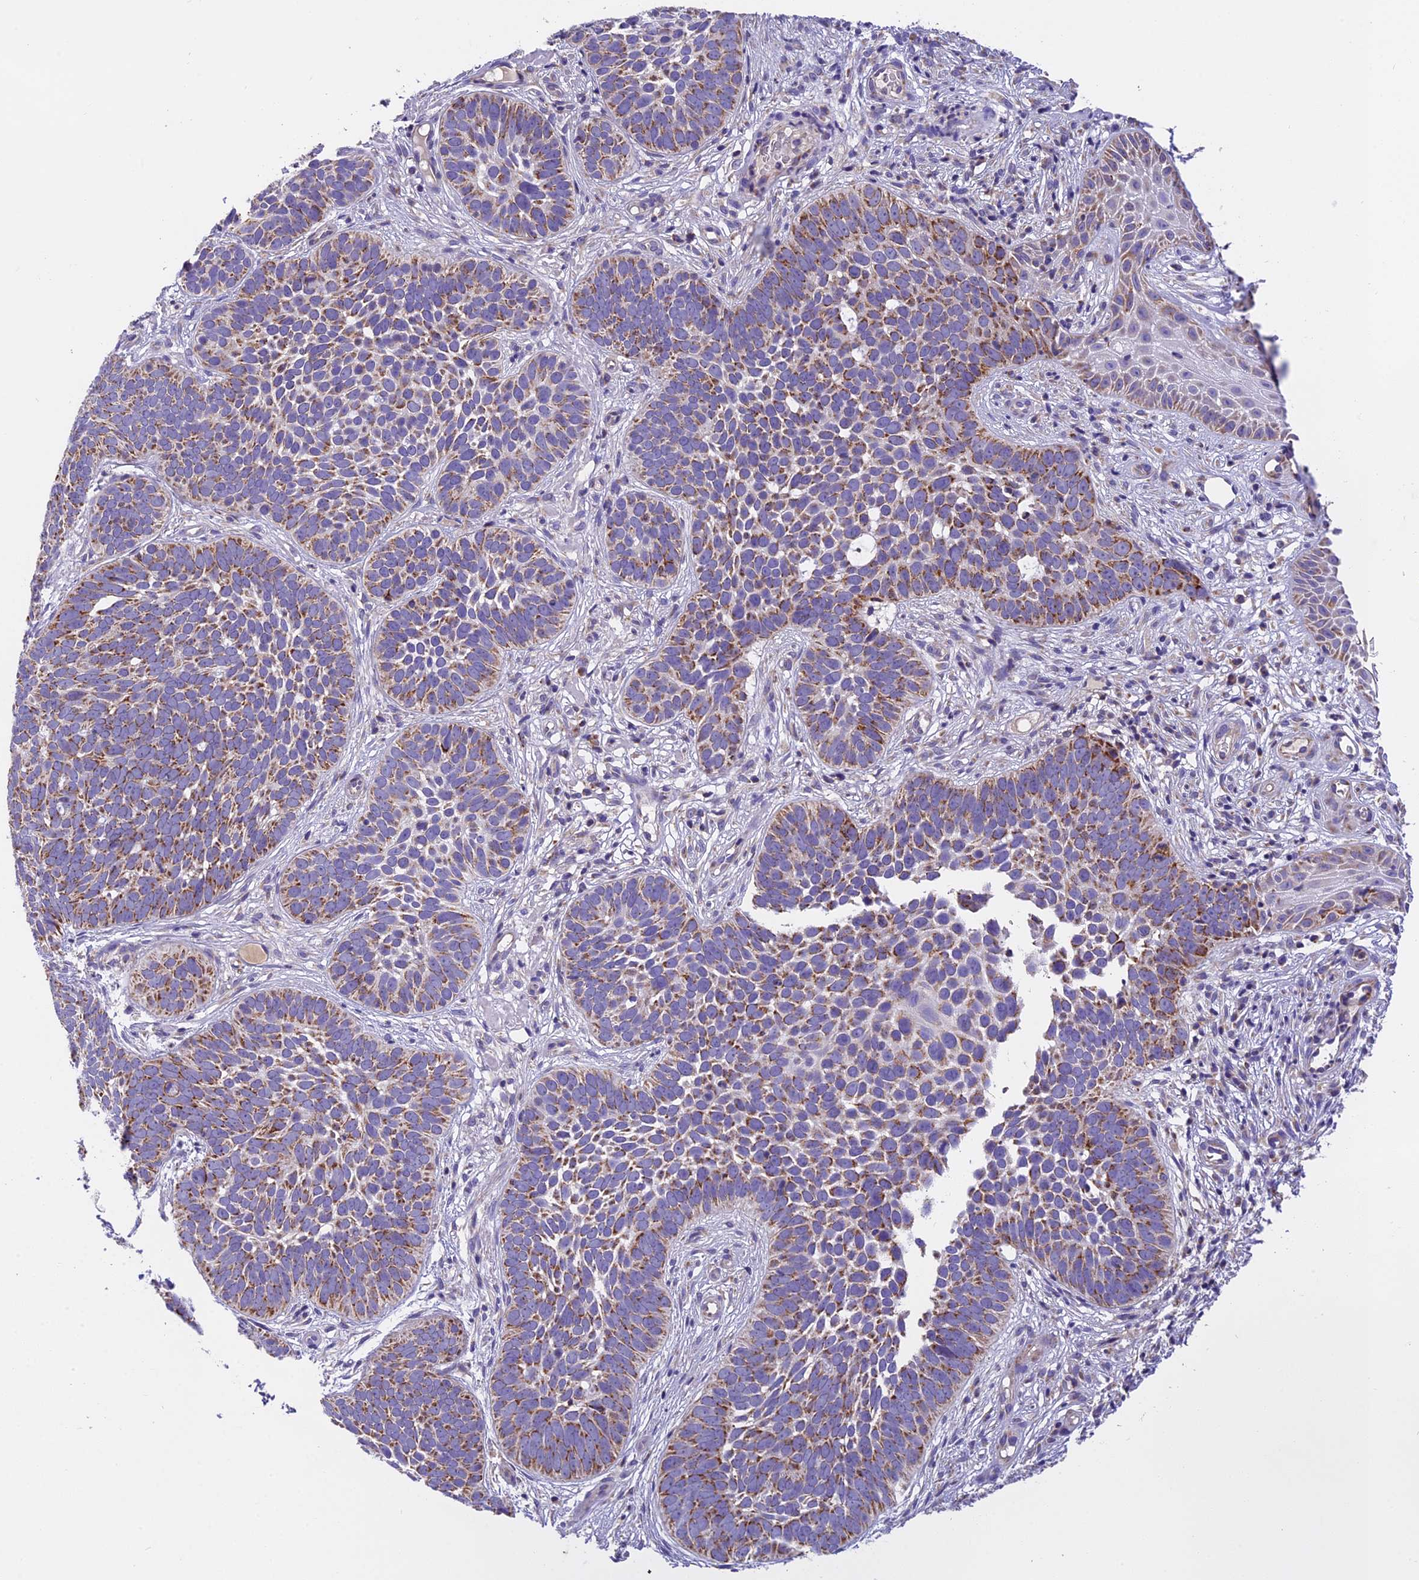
{"staining": {"intensity": "moderate", "quantity": ">75%", "location": "cytoplasmic/membranous"}, "tissue": "skin cancer", "cell_type": "Tumor cells", "image_type": "cancer", "snomed": [{"axis": "morphology", "description": "Basal cell carcinoma"}, {"axis": "topography", "description": "Skin"}], "caption": "Moderate cytoplasmic/membranous staining is identified in approximately >75% of tumor cells in skin basal cell carcinoma. (brown staining indicates protein expression, while blue staining denotes nuclei).", "gene": "MGME1", "patient": {"sex": "male", "age": 89}}